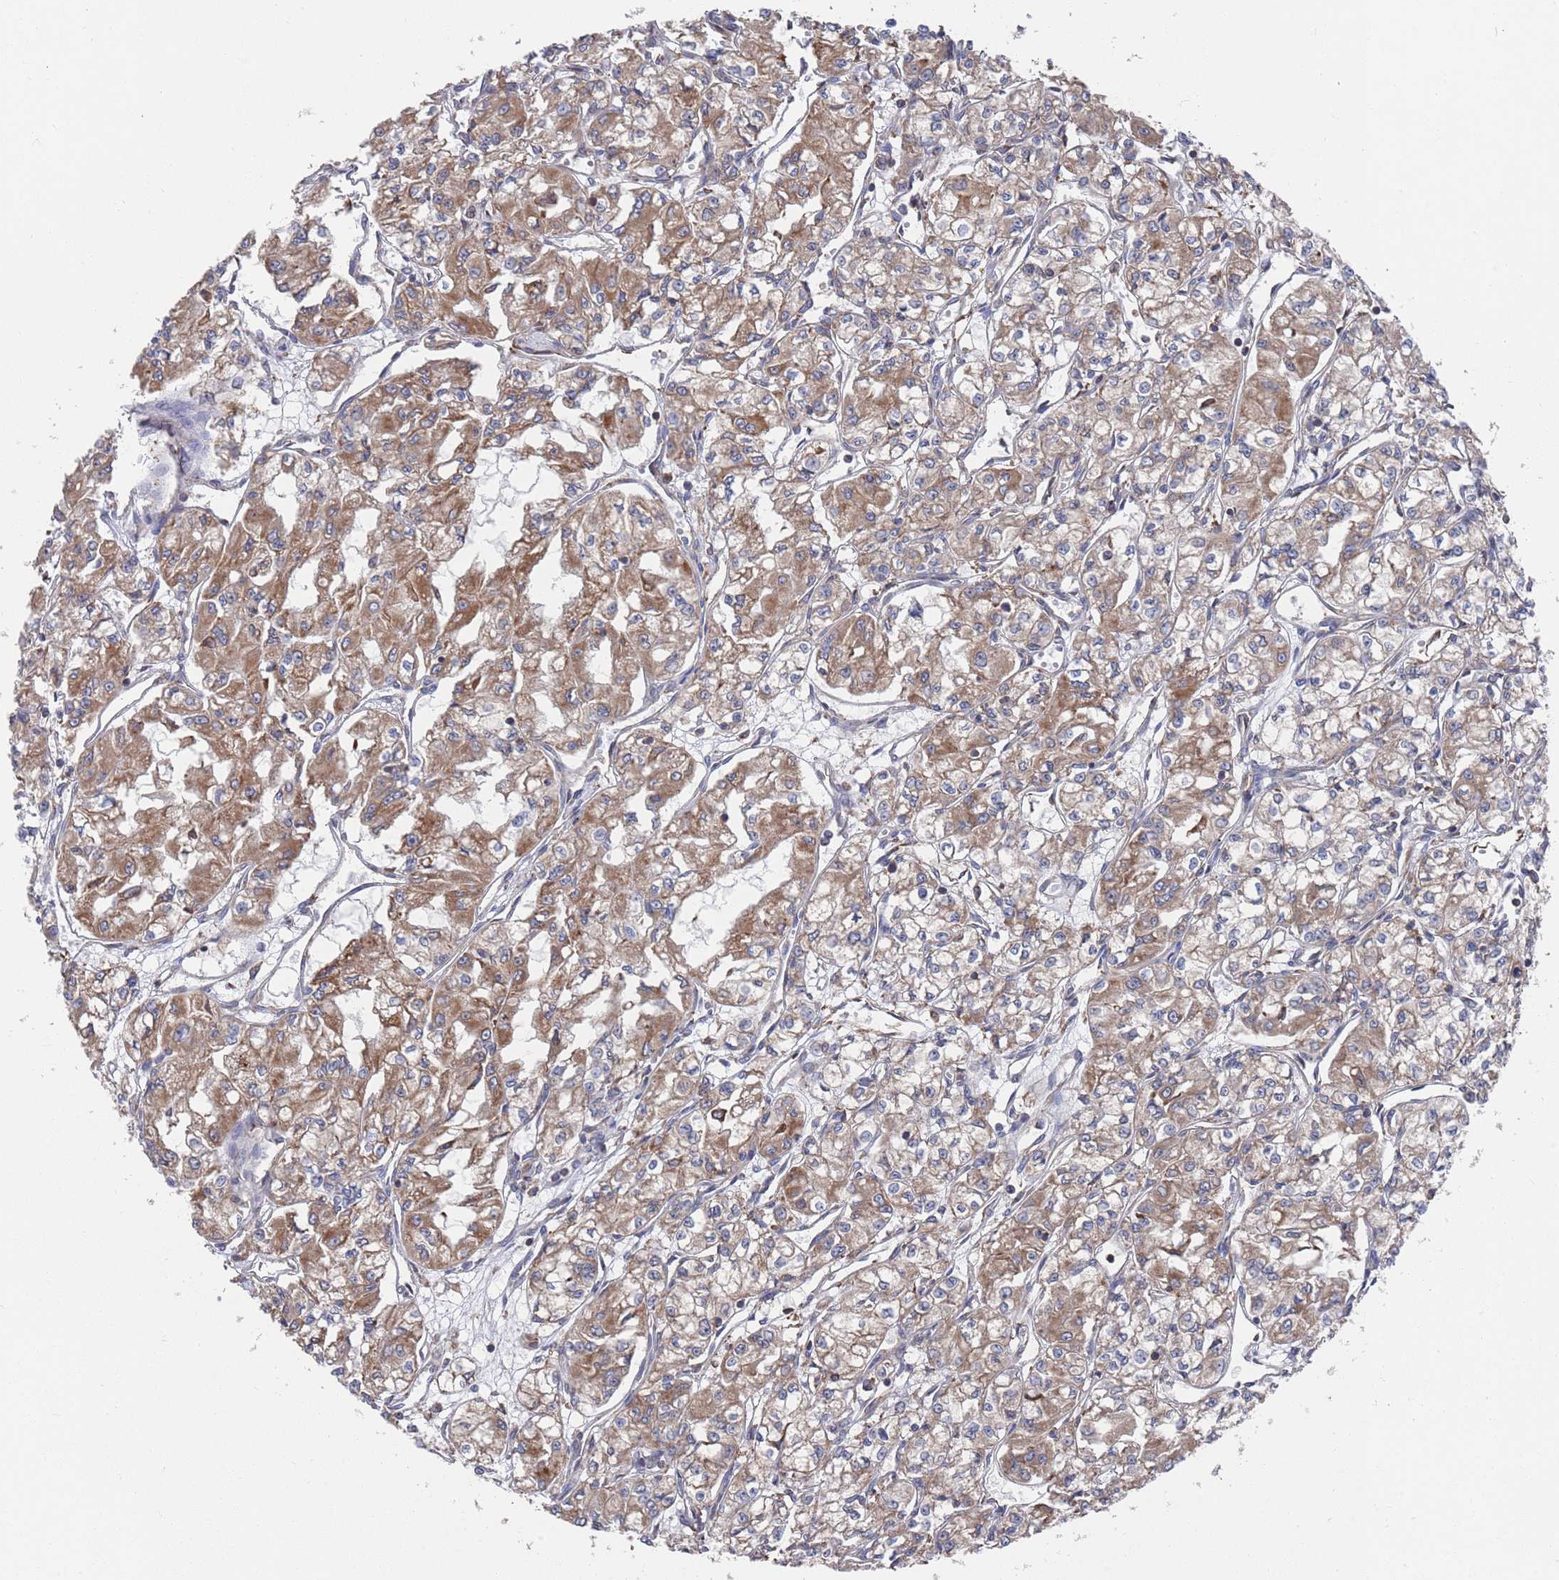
{"staining": {"intensity": "moderate", "quantity": ">75%", "location": "cytoplasmic/membranous"}, "tissue": "renal cancer", "cell_type": "Tumor cells", "image_type": "cancer", "snomed": [{"axis": "morphology", "description": "Adenocarcinoma, NOS"}, {"axis": "topography", "description": "Kidney"}], "caption": "High-power microscopy captured an immunohistochemistry photomicrograph of renal adenocarcinoma, revealing moderate cytoplasmic/membranous positivity in approximately >75% of tumor cells. (brown staining indicates protein expression, while blue staining denotes nuclei).", "gene": "GID8", "patient": {"sex": "male", "age": 59}}